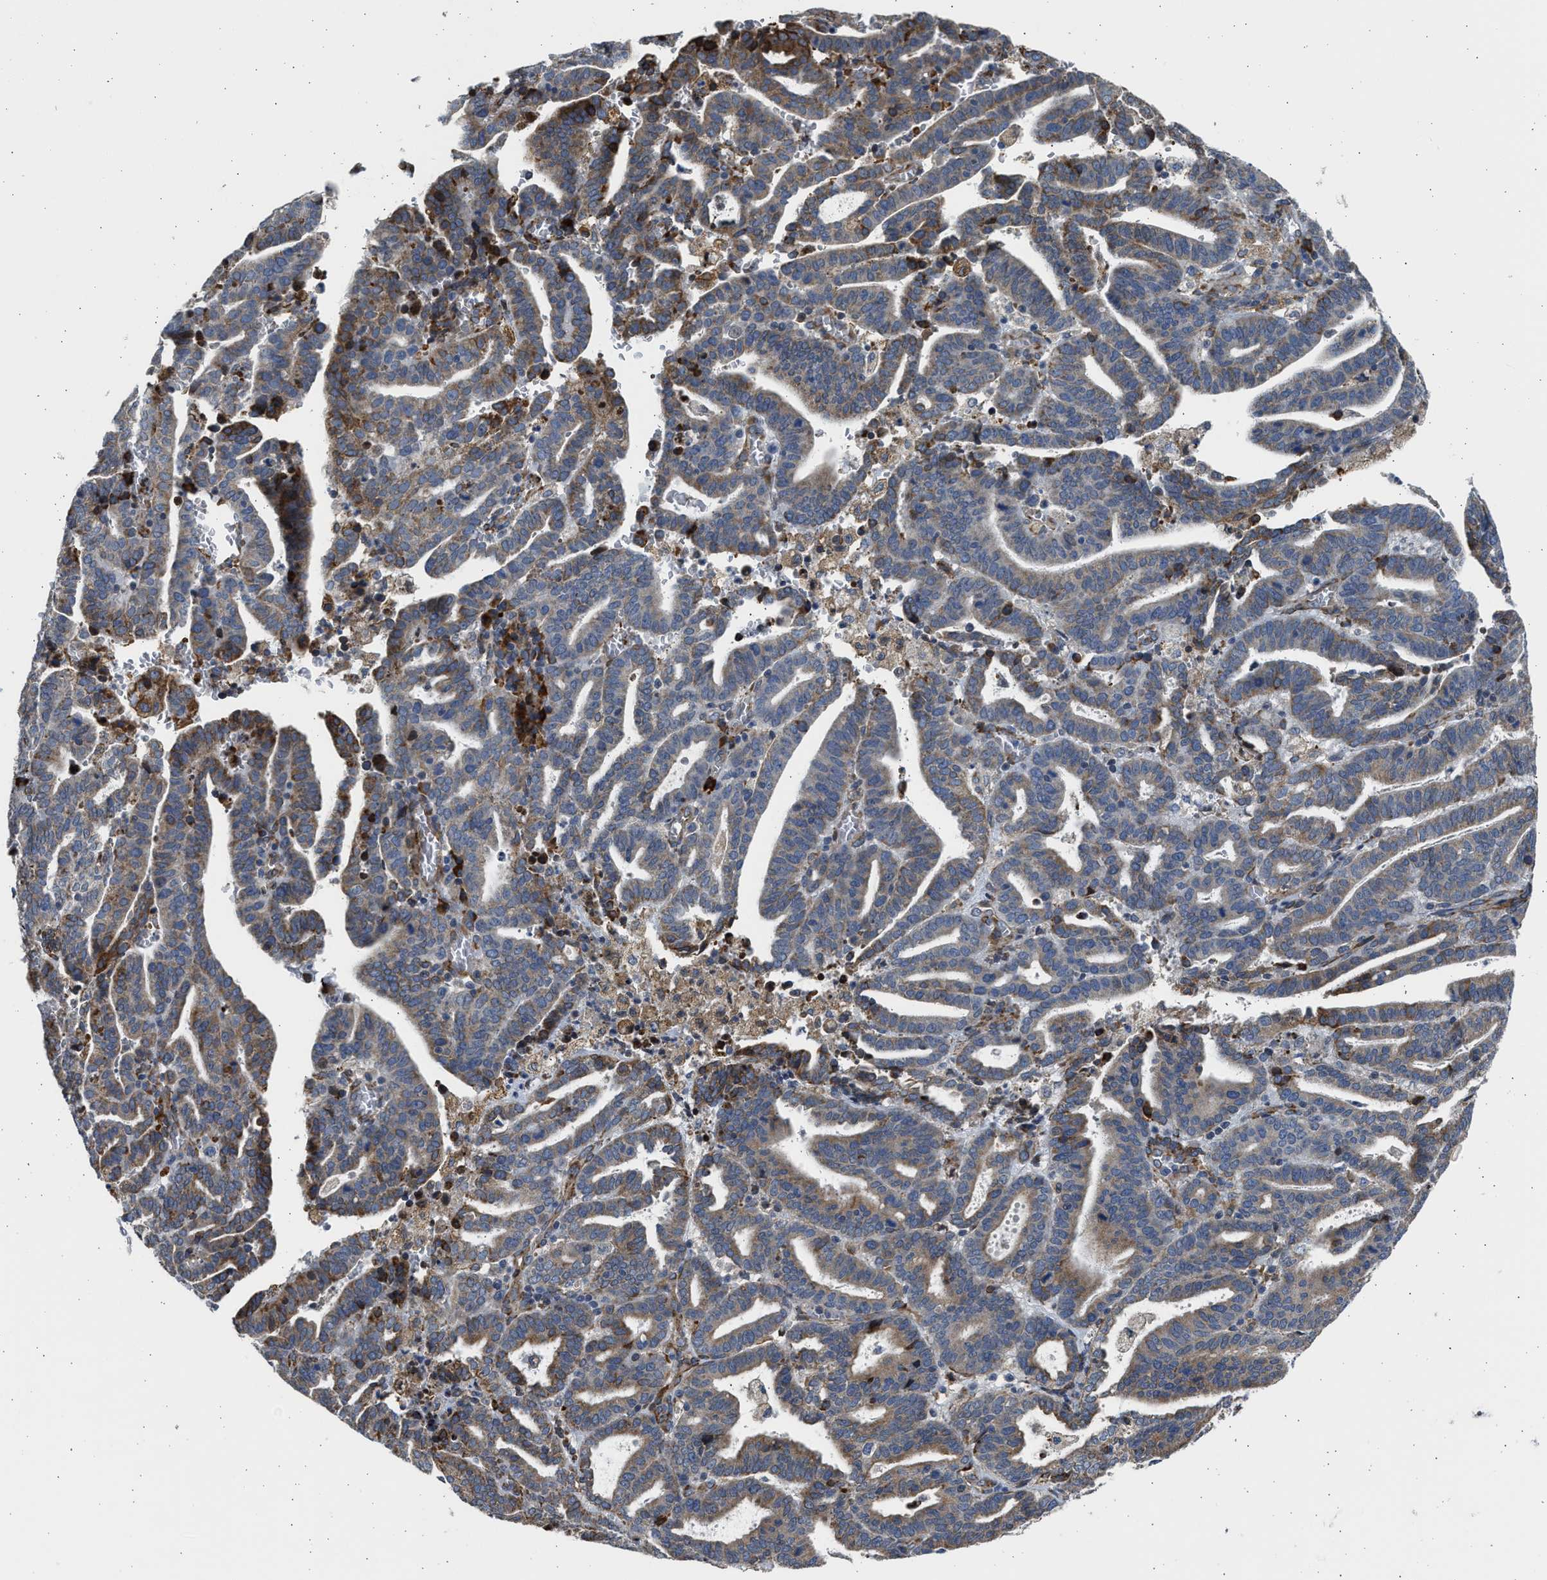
{"staining": {"intensity": "moderate", "quantity": "<25%", "location": "cytoplasmic/membranous"}, "tissue": "endometrial cancer", "cell_type": "Tumor cells", "image_type": "cancer", "snomed": [{"axis": "morphology", "description": "Adenocarcinoma, NOS"}, {"axis": "topography", "description": "Uterus"}], "caption": "A histopathology image of human endometrial cancer (adenocarcinoma) stained for a protein demonstrates moderate cytoplasmic/membranous brown staining in tumor cells.", "gene": "PLD2", "patient": {"sex": "female", "age": 83}}